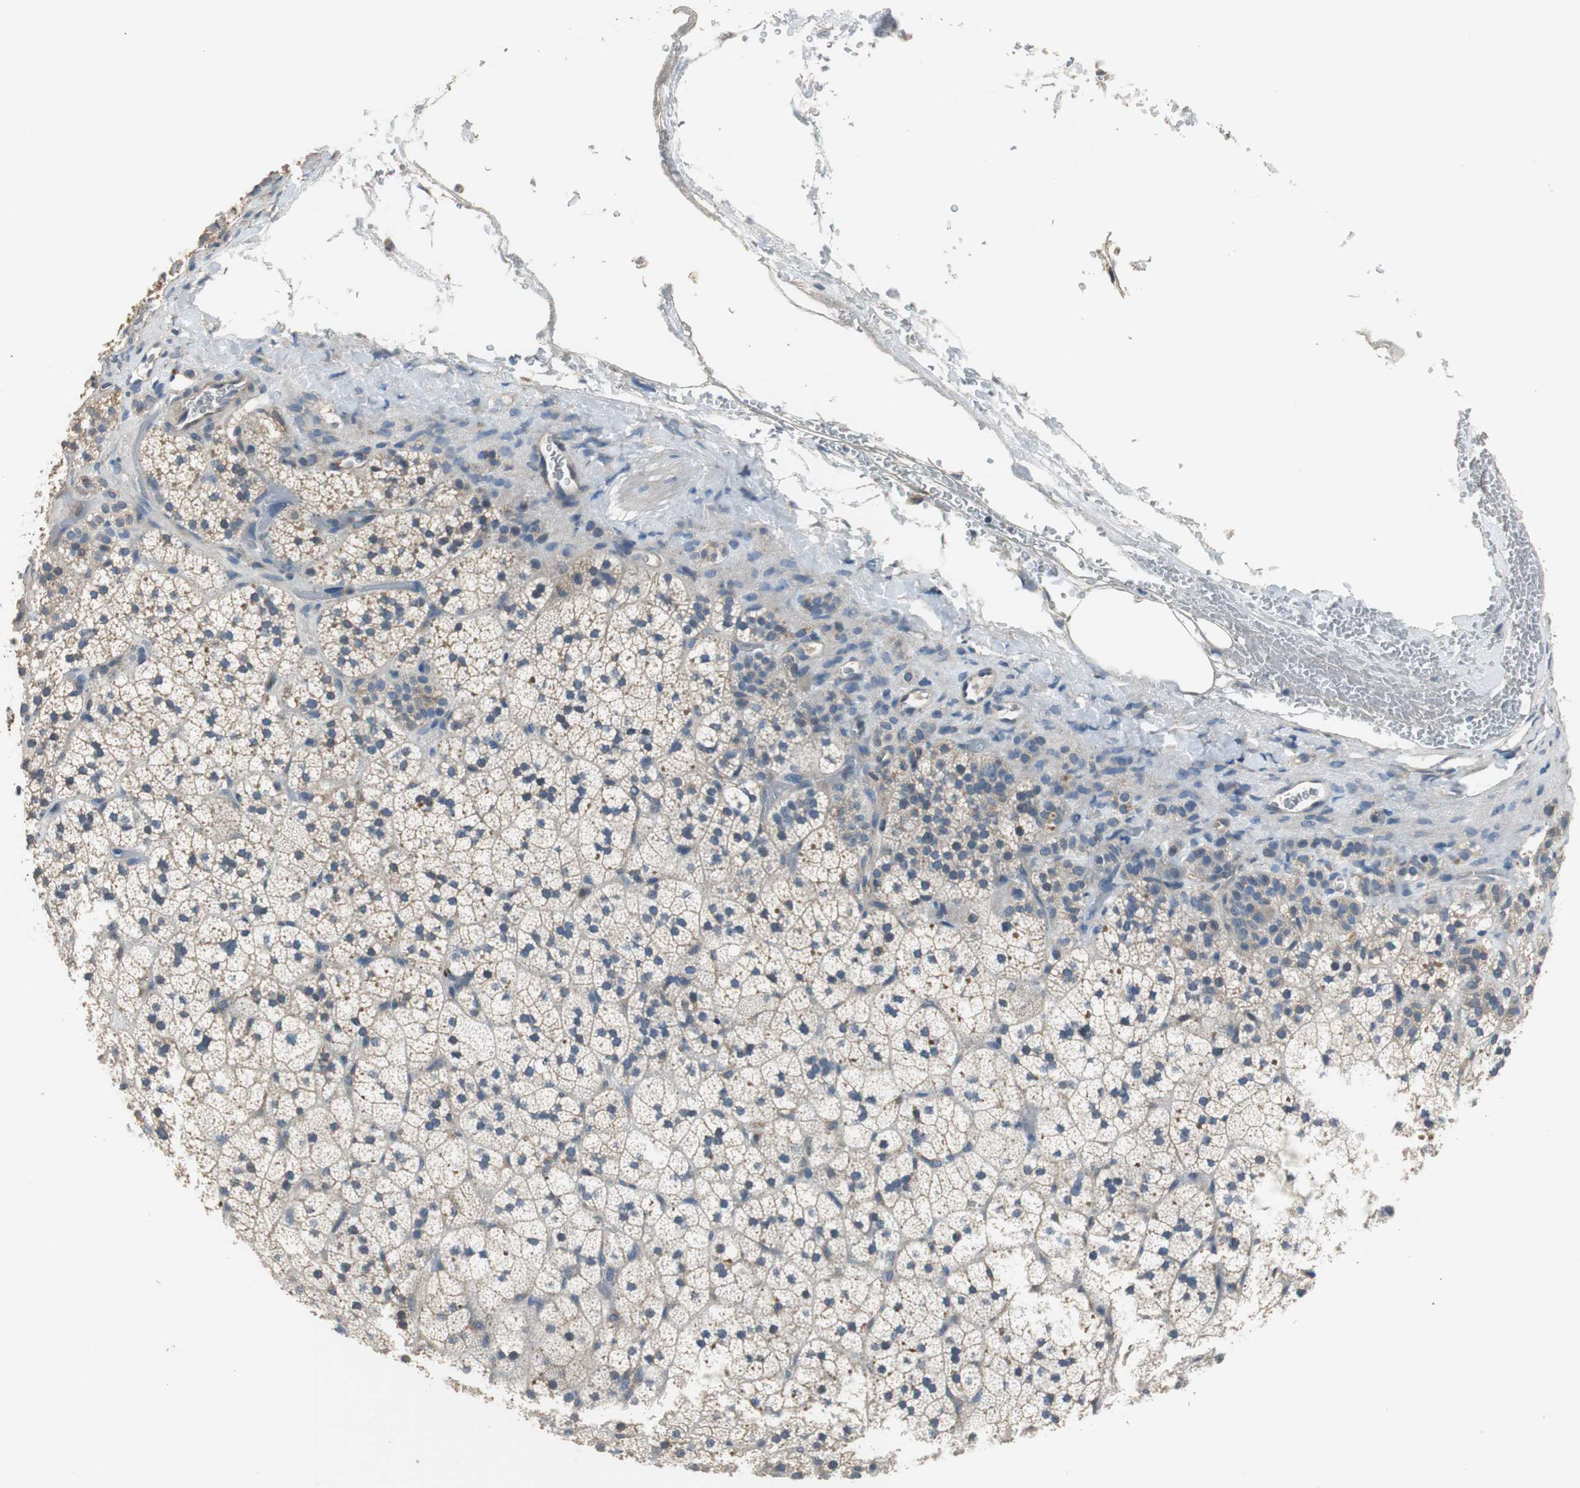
{"staining": {"intensity": "moderate", "quantity": "<25%", "location": "cytoplasmic/membranous"}, "tissue": "adrenal gland", "cell_type": "Glandular cells", "image_type": "normal", "snomed": [{"axis": "morphology", "description": "Normal tissue, NOS"}, {"axis": "topography", "description": "Adrenal gland"}], "caption": "The image displays immunohistochemical staining of normal adrenal gland. There is moderate cytoplasmic/membranous positivity is present in approximately <25% of glandular cells. (Stains: DAB (3,3'-diaminobenzidine) in brown, nuclei in blue, Microscopy: brightfield microscopy at high magnification).", "gene": "MTIF2", "patient": {"sex": "male", "age": 35}}